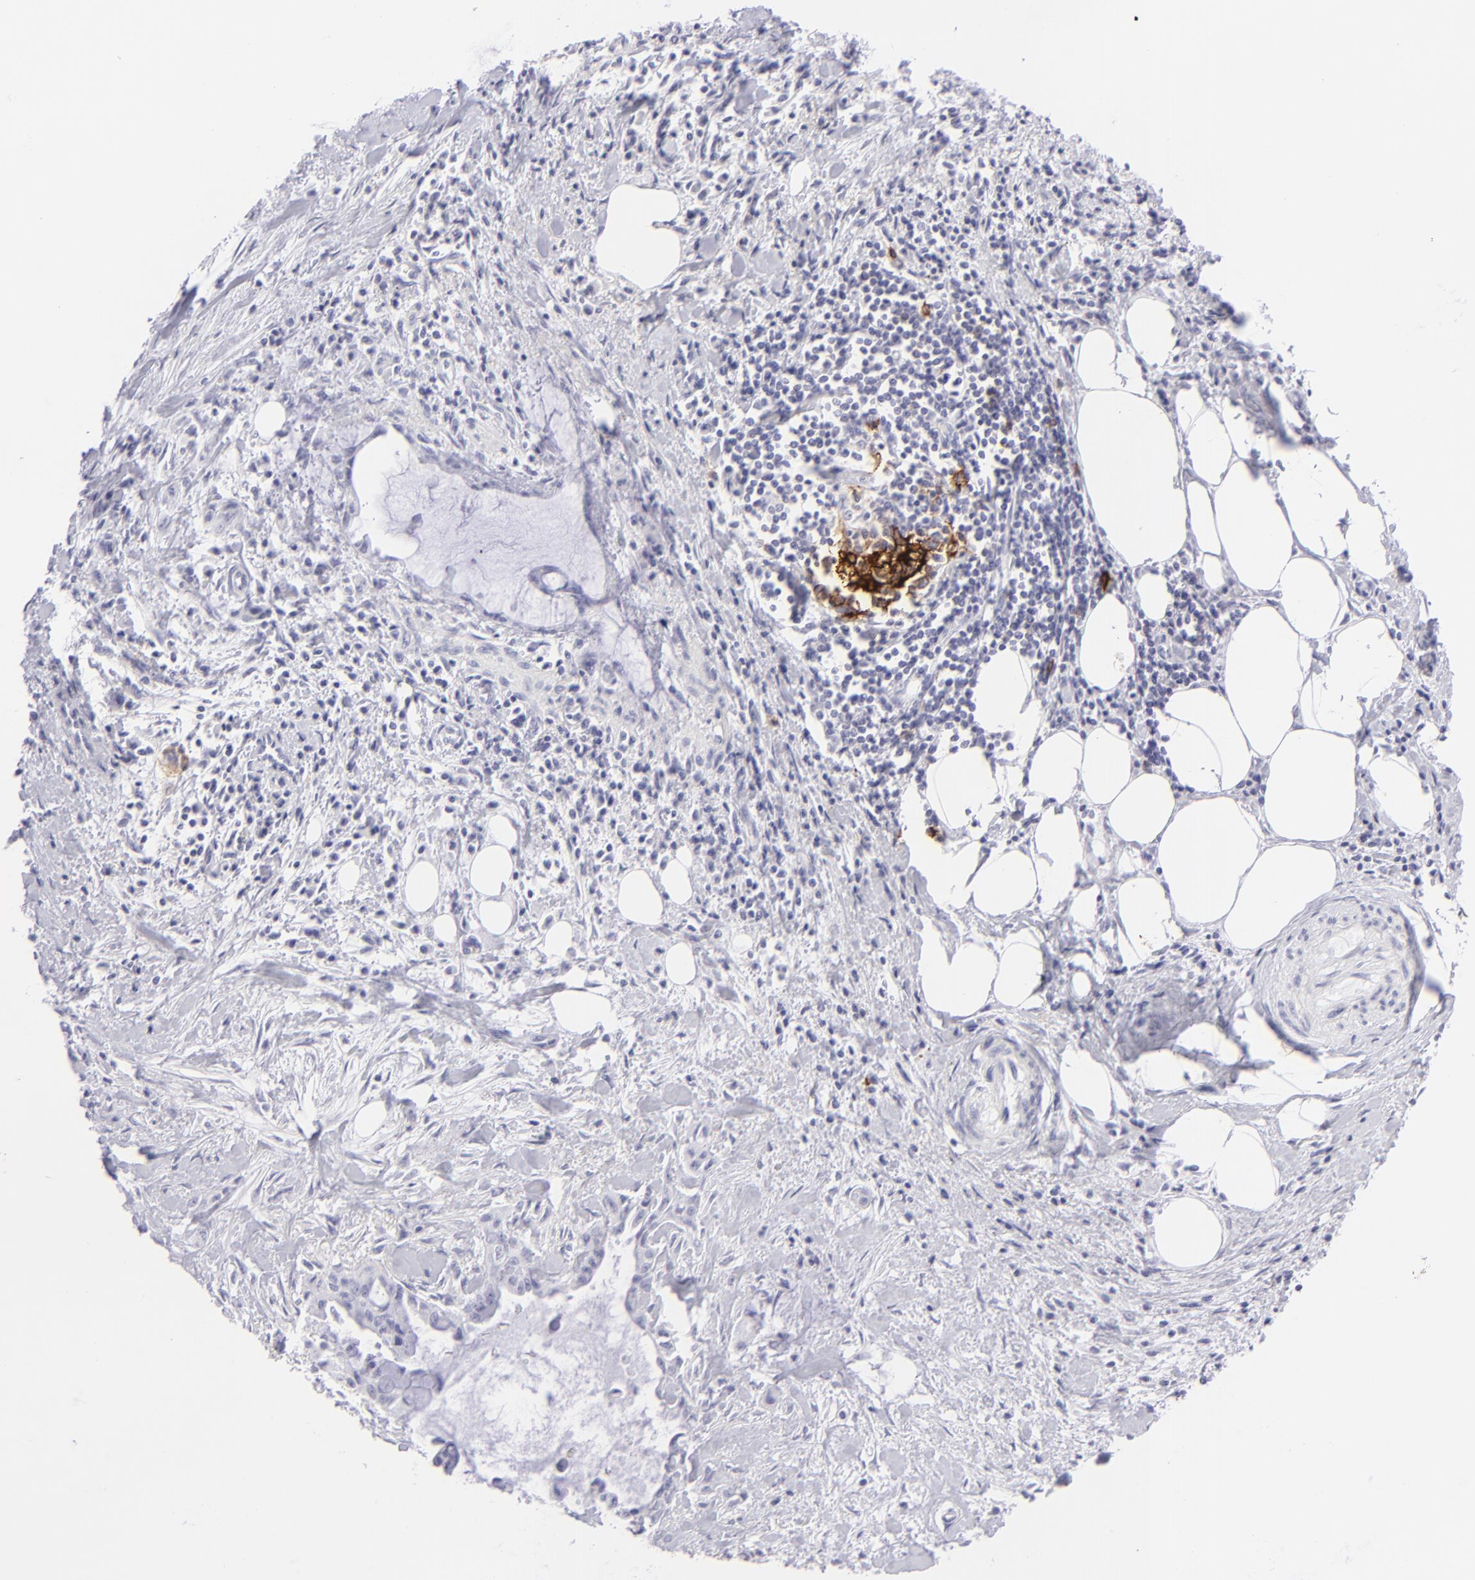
{"staining": {"intensity": "negative", "quantity": "none", "location": "none"}, "tissue": "pancreatic cancer", "cell_type": "Tumor cells", "image_type": "cancer", "snomed": [{"axis": "morphology", "description": "Adenocarcinoma, NOS"}, {"axis": "topography", "description": "Pancreas"}], "caption": "A micrograph of human pancreatic cancer is negative for staining in tumor cells. (Immunohistochemistry, brightfield microscopy, high magnification).", "gene": "FCER2", "patient": {"sex": "male", "age": 59}}